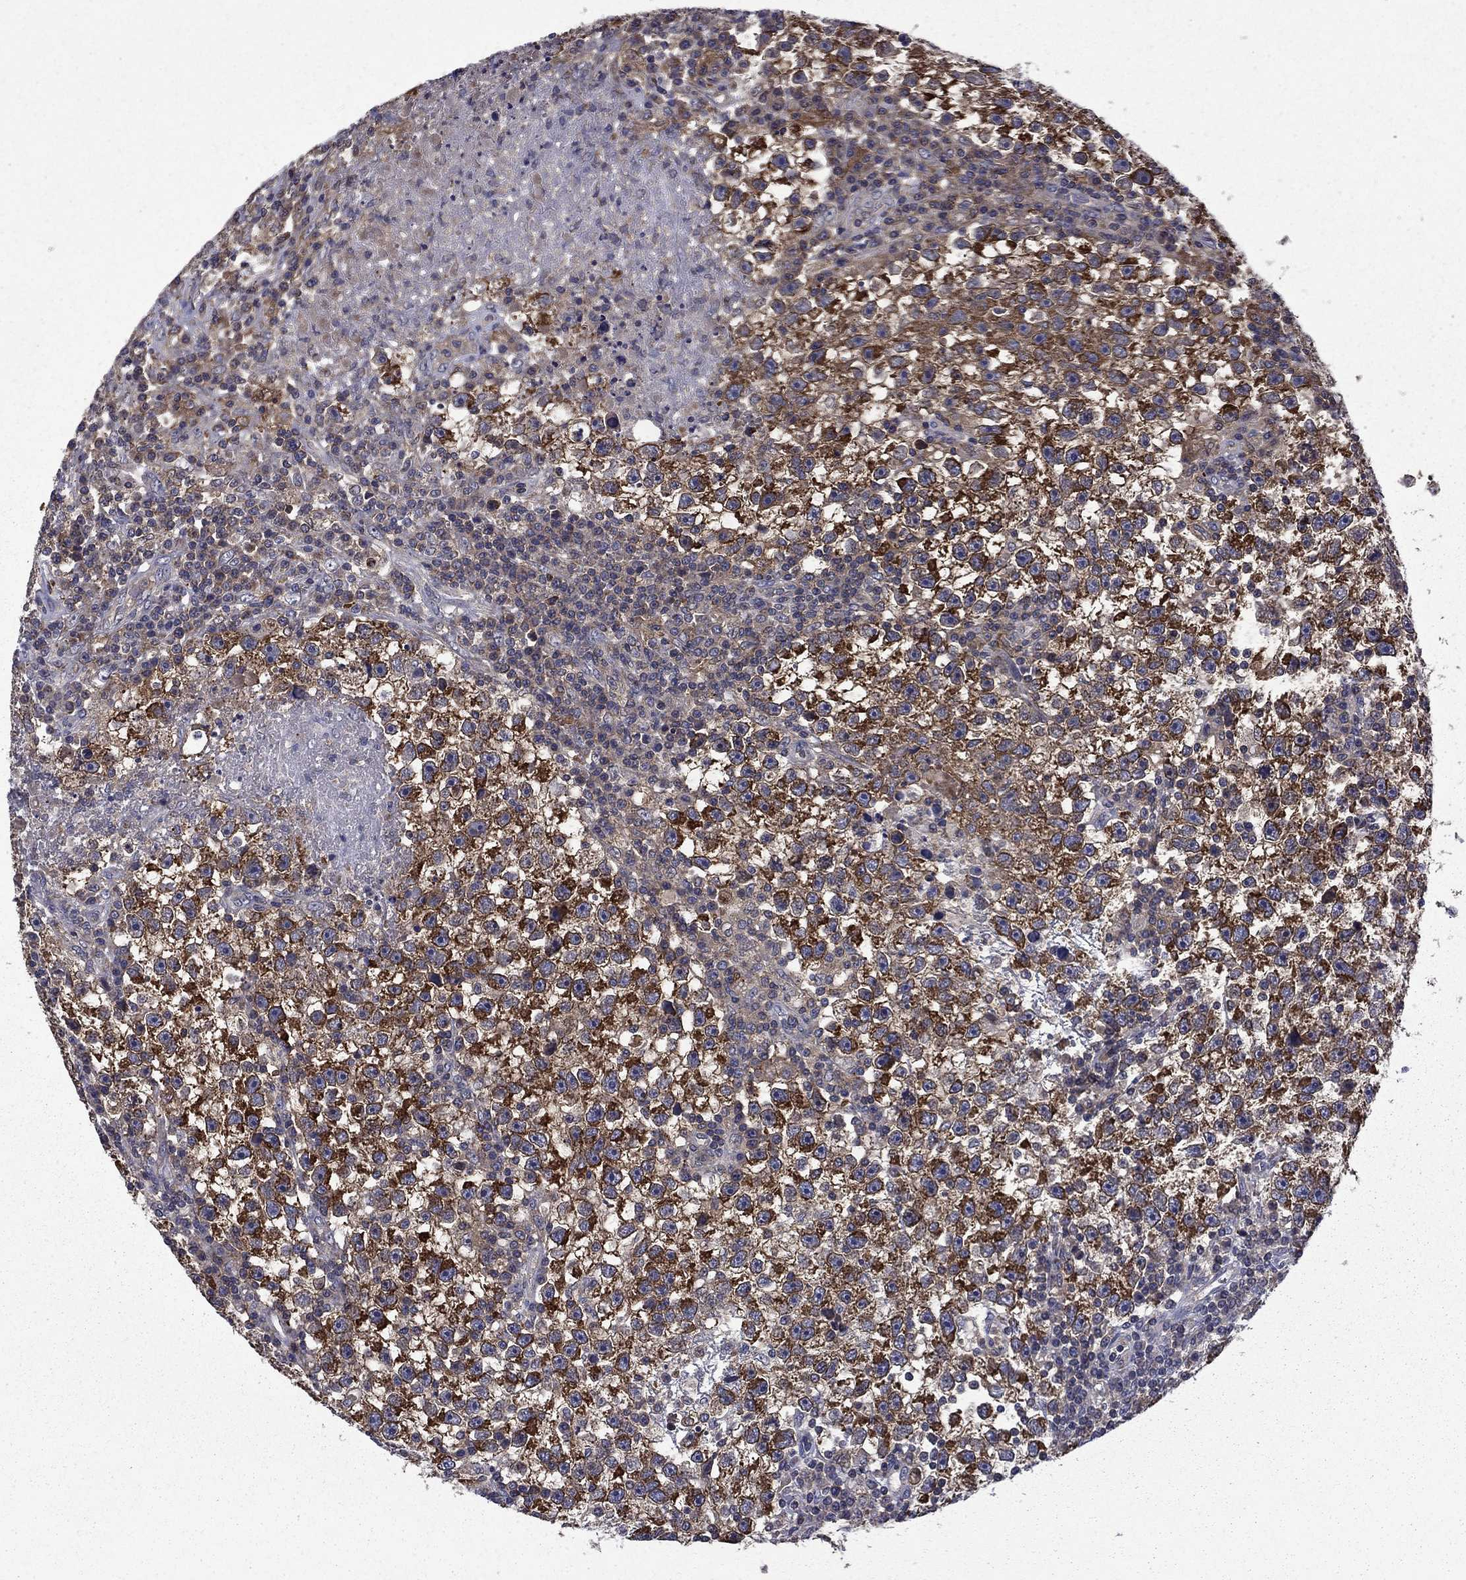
{"staining": {"intensity": "strong", "quantity": "25%-75%", "location": "cytoplasmic/membranous"}, "tissue": "testis cancer", "cell_type": "Tumor cells", "image_type": "cancer", "snomed": [{"axis": "morphology", "description": "Seminoma, NOS"}, {"axis": "topography", "description": "Testis"}], "caption": "Immunohistochemical staining of testis seminoma demonstrates high levels of strong cytoplasmic/membranous protein positivity in about 25%-75% of tumor cells.", "gene": "CEACAM7", "patient": {"sex": "male", "age": 47}}